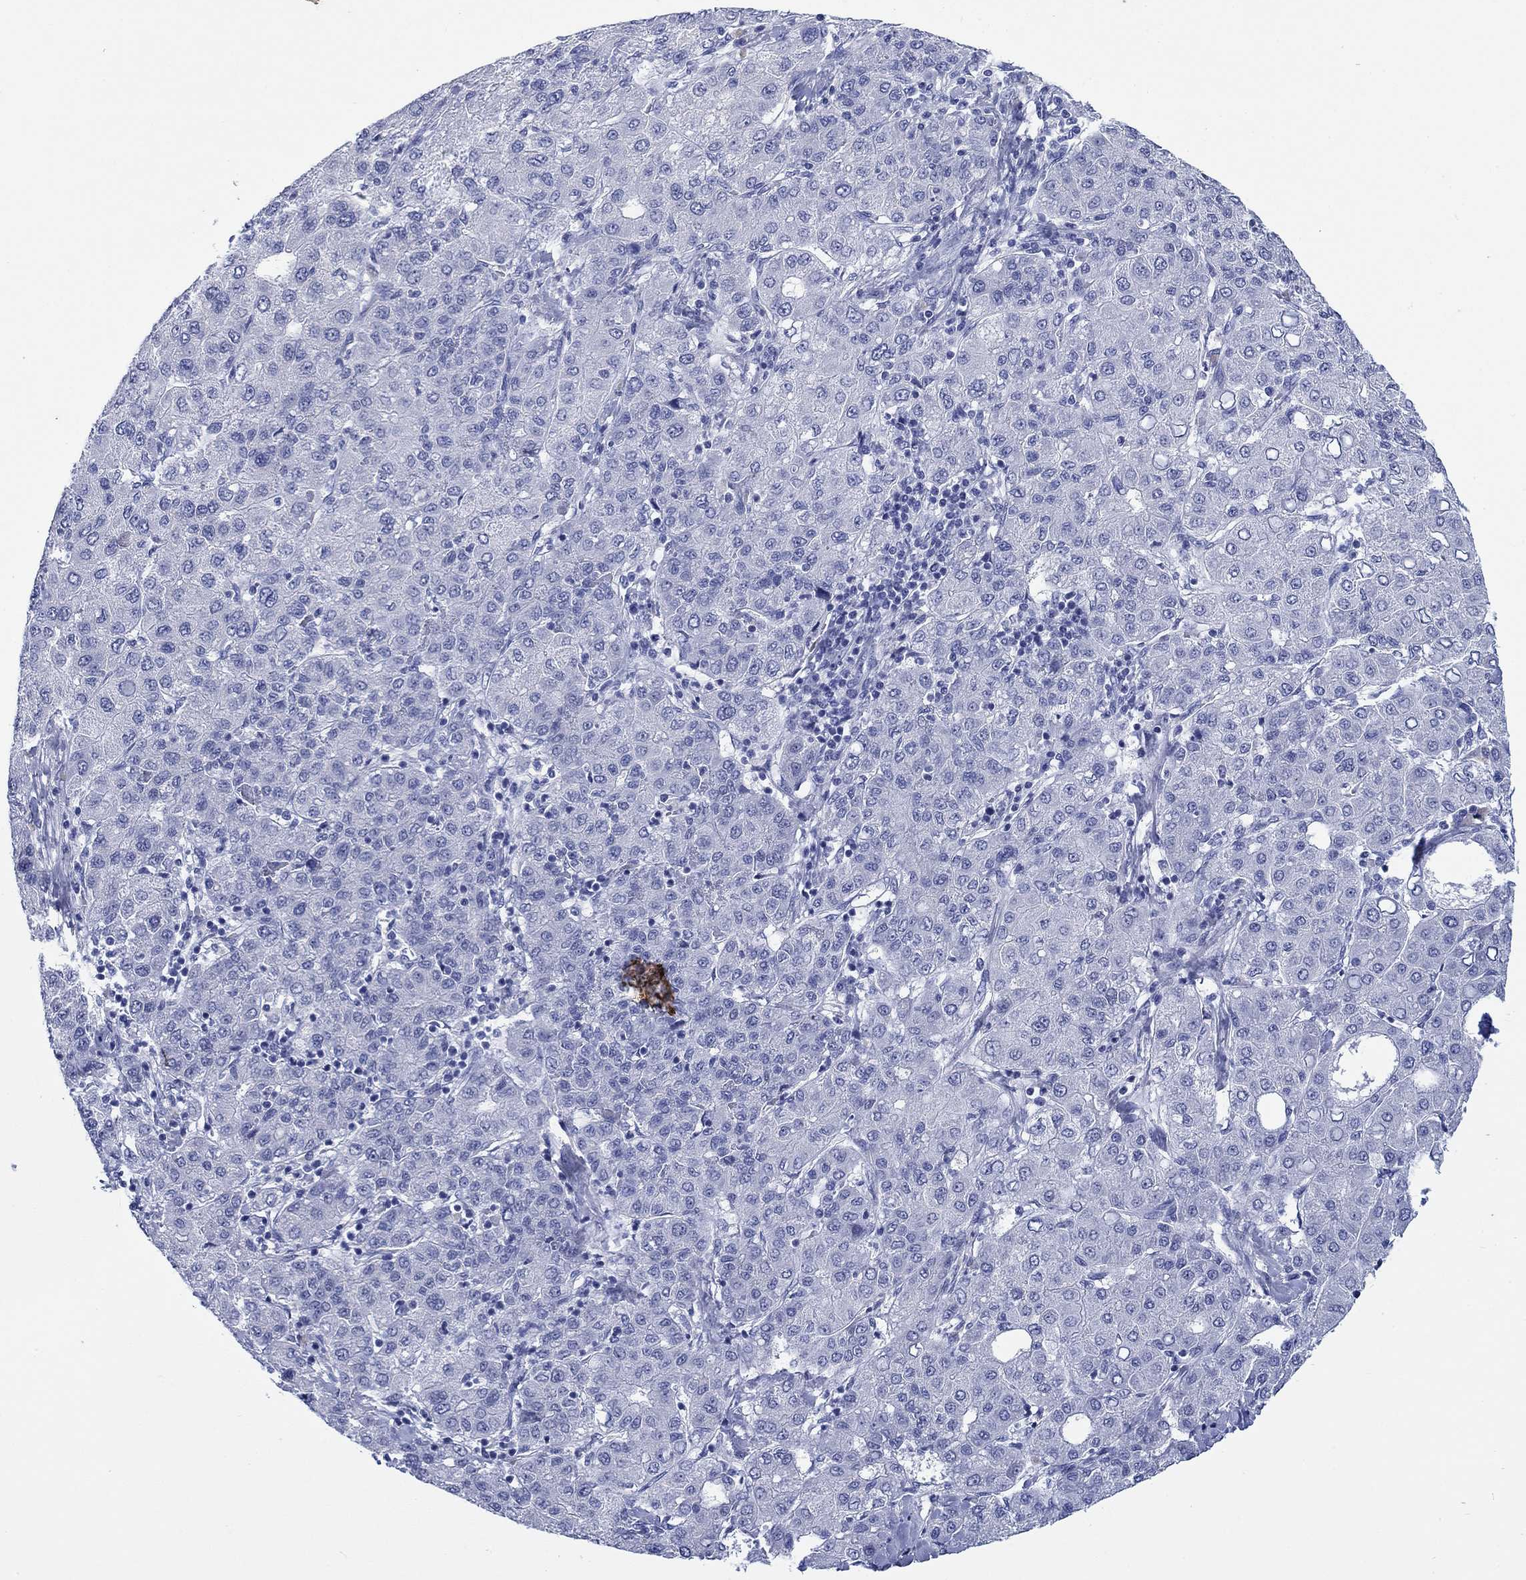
{"staining": {"intensity": "negative", "quantity": "none", "location": "none"}, "tissue": "liver cancer", "cell_type": "Tumor cells", "image_type": "cancer", "snomed": [{"axis": "morphology", "description": "Carcinoma, Hepatocellular, NOS"}, {"axis": "topography", "description": "Liver"}], "caption": "The IHC image has no significant expression in tumor cells of liver cancer (hepatocellular carcinoma) tissue.", "gene": "KRT76", "patient": {"sex": "male", "age": 65}}